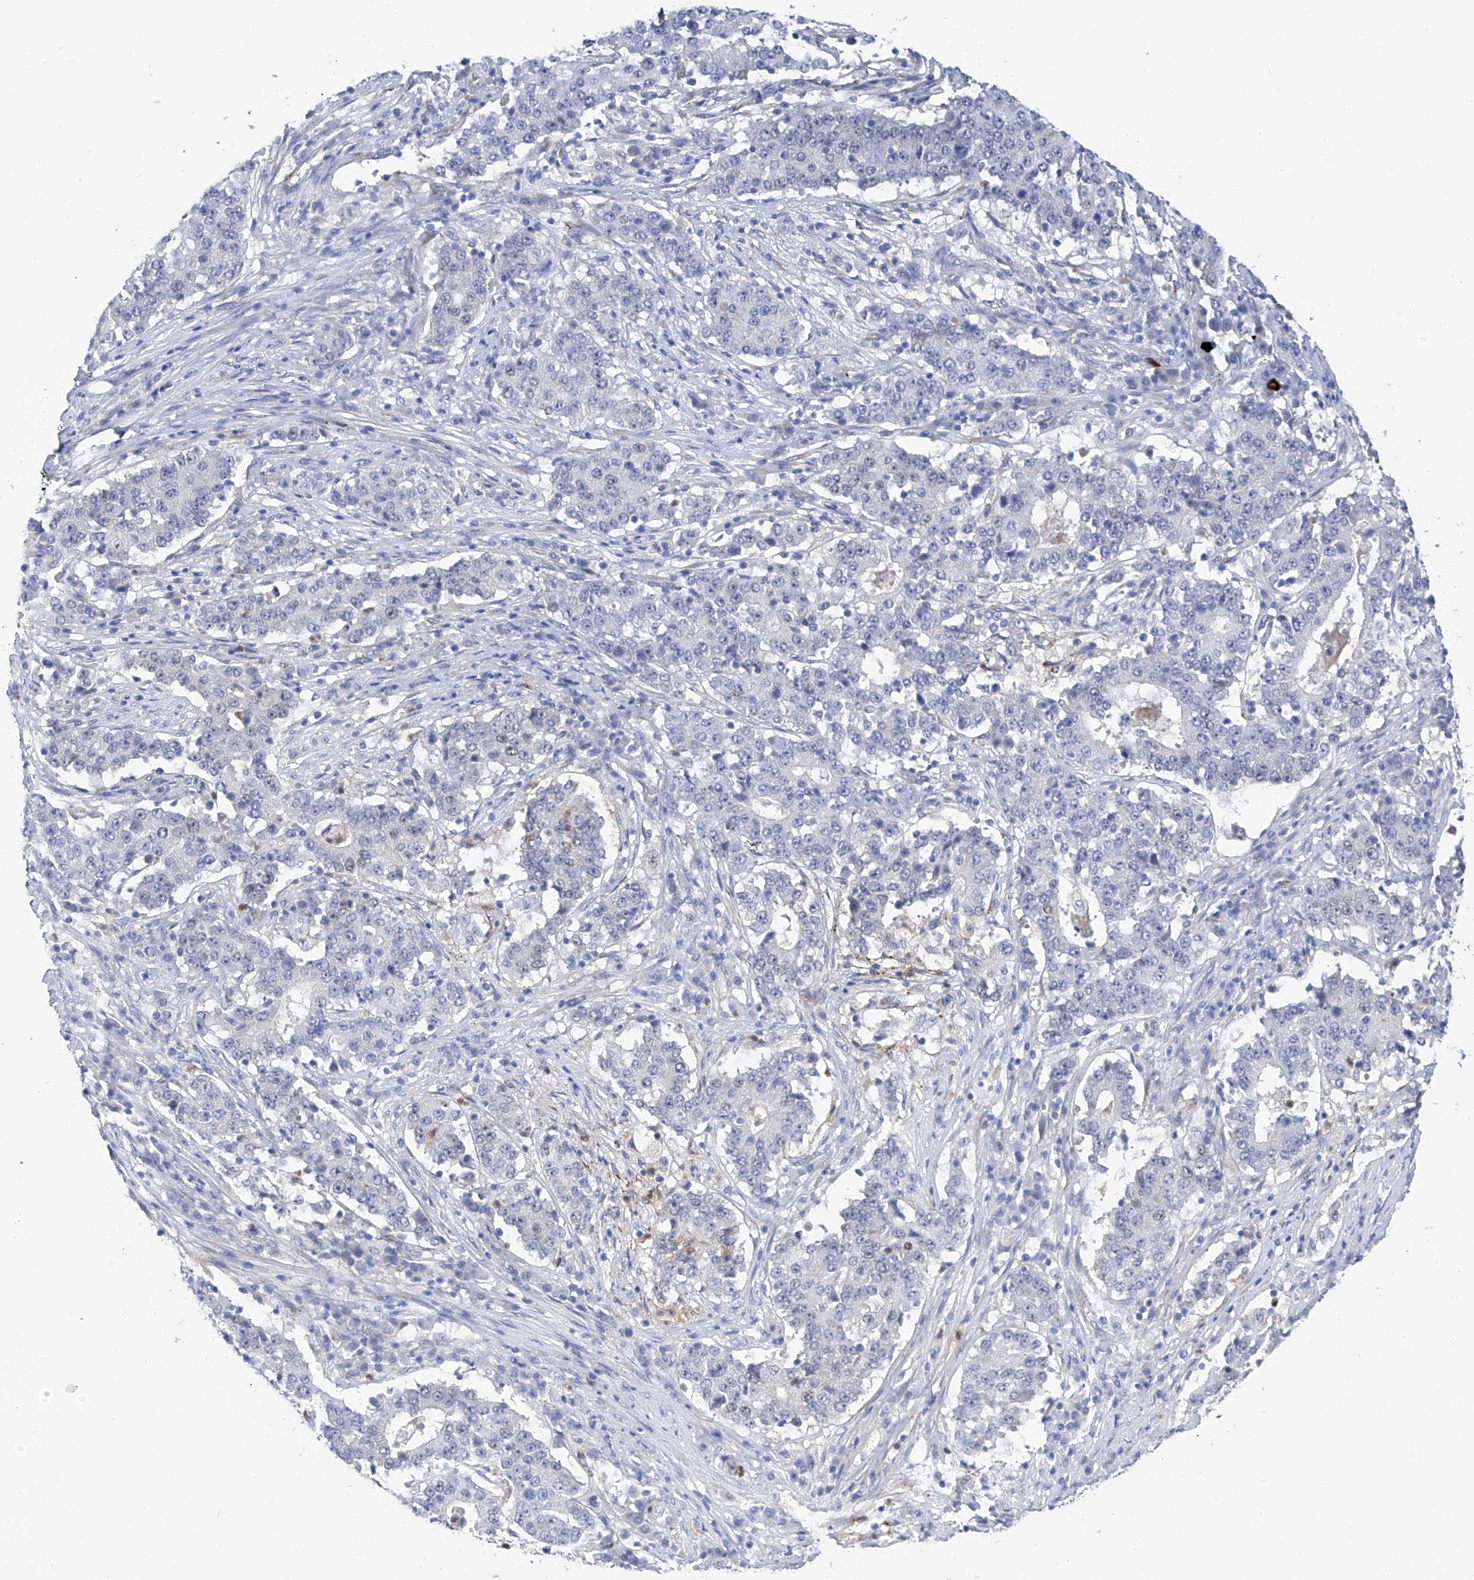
{"staining": {"intensity": "negative", "quantity": "none", "location": "none"}, "tissue": "stomach cancer", "cell_type": "Tumor cells", "image_type": "cancer", "snomed": [{"axis": "morphology", "description": "Adenocarcinoma, NOS"}, {"axis": "topography", "description": "Stomach"}], "caption": "Immunohistochemistry (IHC) image of neoplastic tissue: stomach cancer (adenocarcinoma) stained with DAB displays no significant protein positivity in tumor cells.", "gene": "PHF20", "patient": {"sex": "male", "age": 59}}